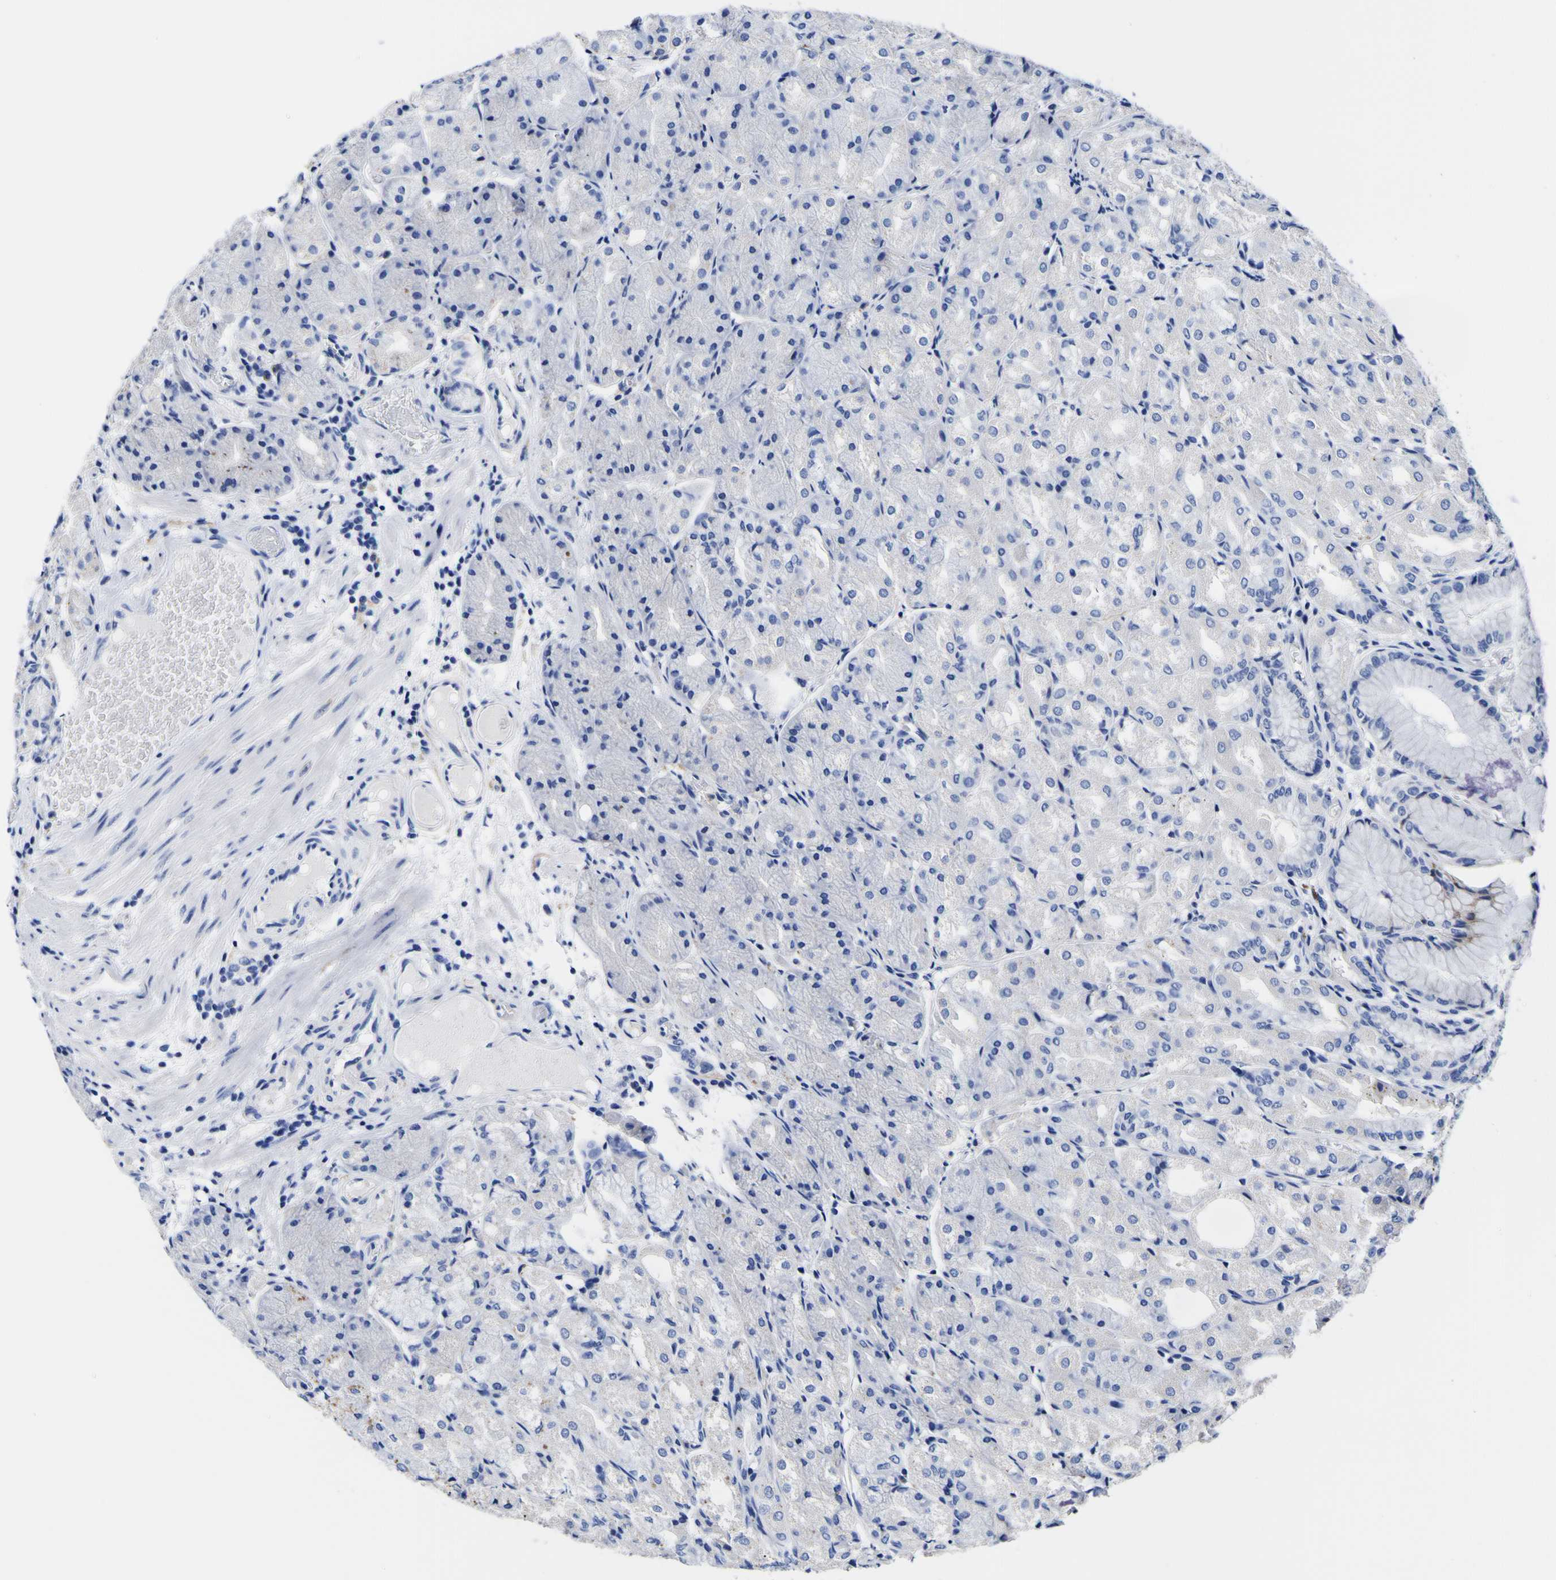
{"staining": {"intensity": "negative", "quantity": "none", "location": "none"}, "tissue": "stomach", "cell_type": "Glandular cells", "image_type": "normal", "snomed": [{"axis": "morphology", "description": "Normal tissue, NOS"}, {"axis": "topography", "description": "Stomach, upper"}], "caption": "Immunohistochemistry photomicrograph of unremarkable stomach stained for a protein (brown), which shows no staining in glandular cells.", "gene": "HLA", "patient": {"sex": "male", "age": 72}}